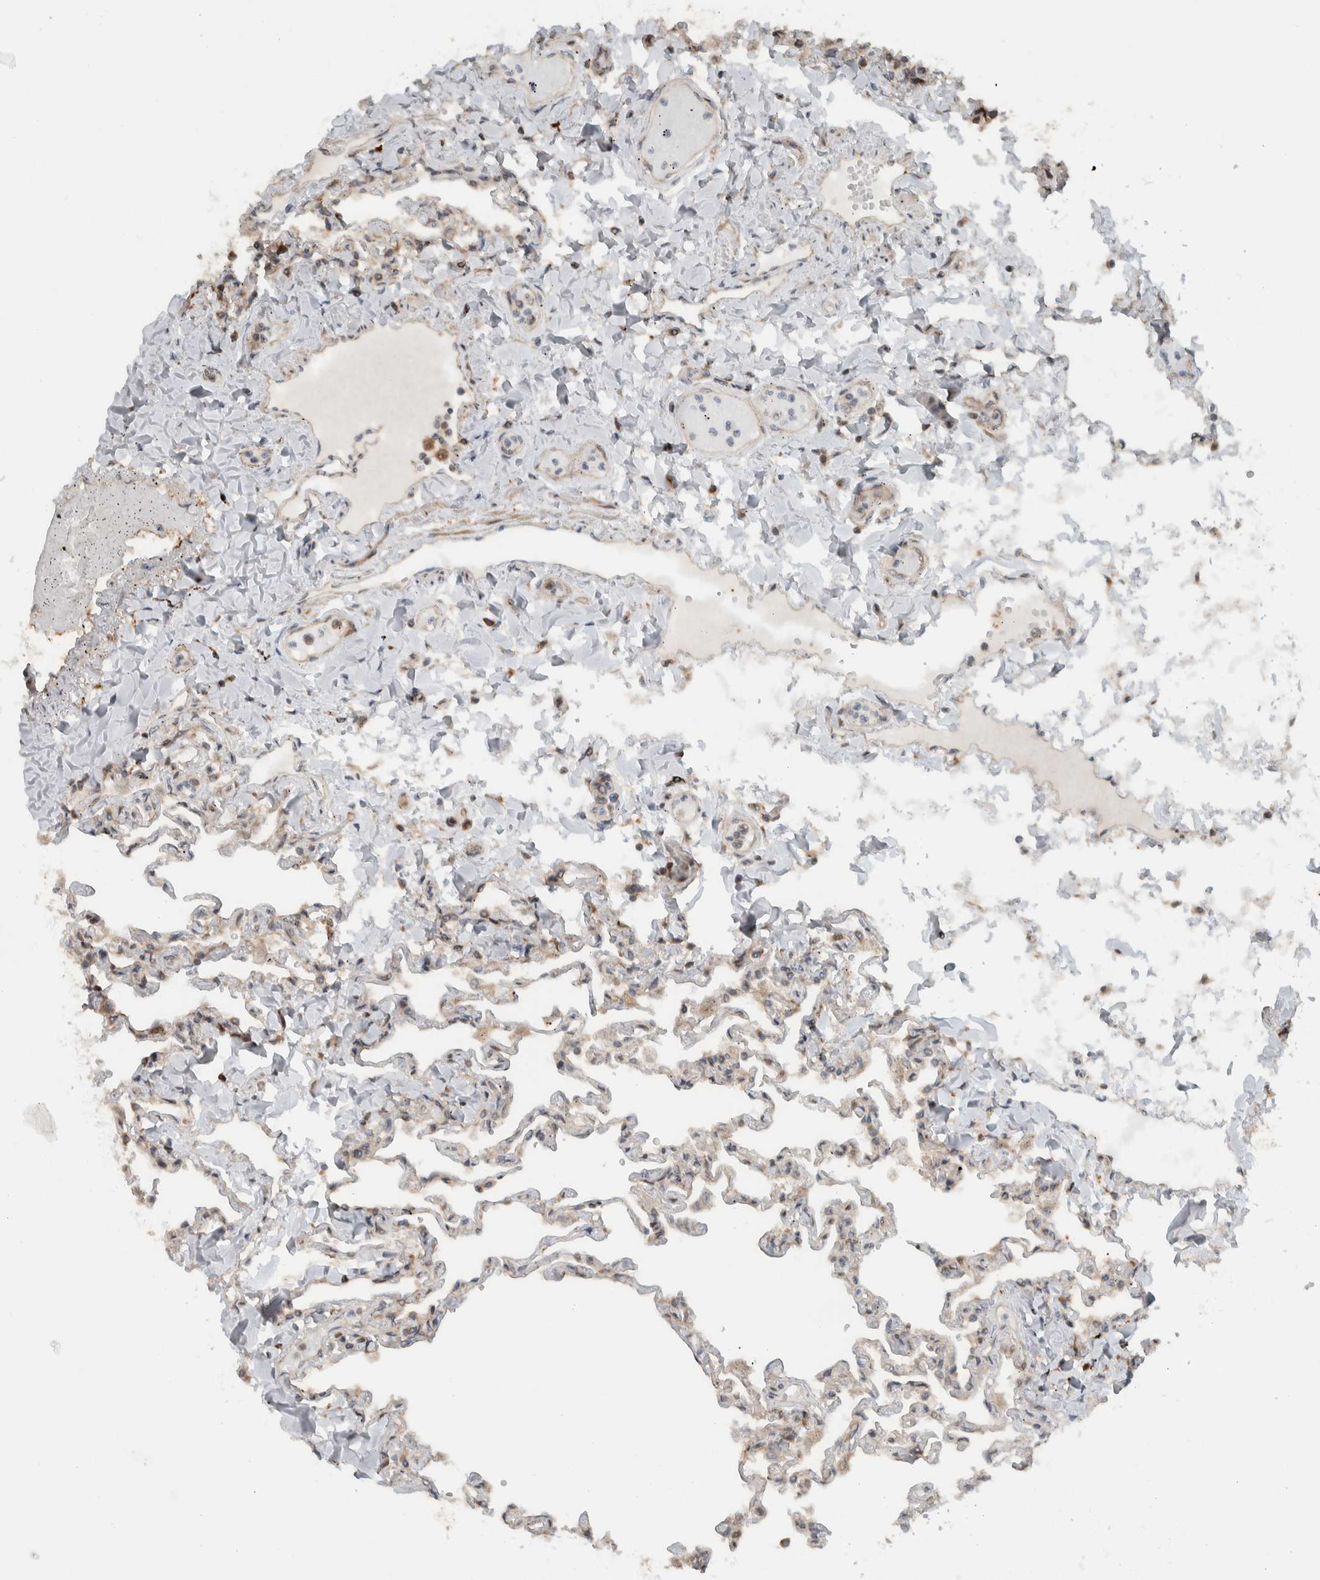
{"staining": {"intensity": "weak", "quantity": "25%-75%", "location": "cytoplasmic/membranous"}, "tissue": "lung", "cell_type": "Alveolar cells", "image_type": "normal", "snomed": [{"axis": "morphology", "description": "Normal tissue, NOS"}, {"axis": "topography", "description": "Lung"}], "caption": "An immunohistochemistry micrograph of normal tissue is shown. Protein staining in brown labels weak cytoplasmic/membranous positivity in lung within alveolar cells.", "gene": "CNTROB", "patient": {"sex": "male", "age": 21}}